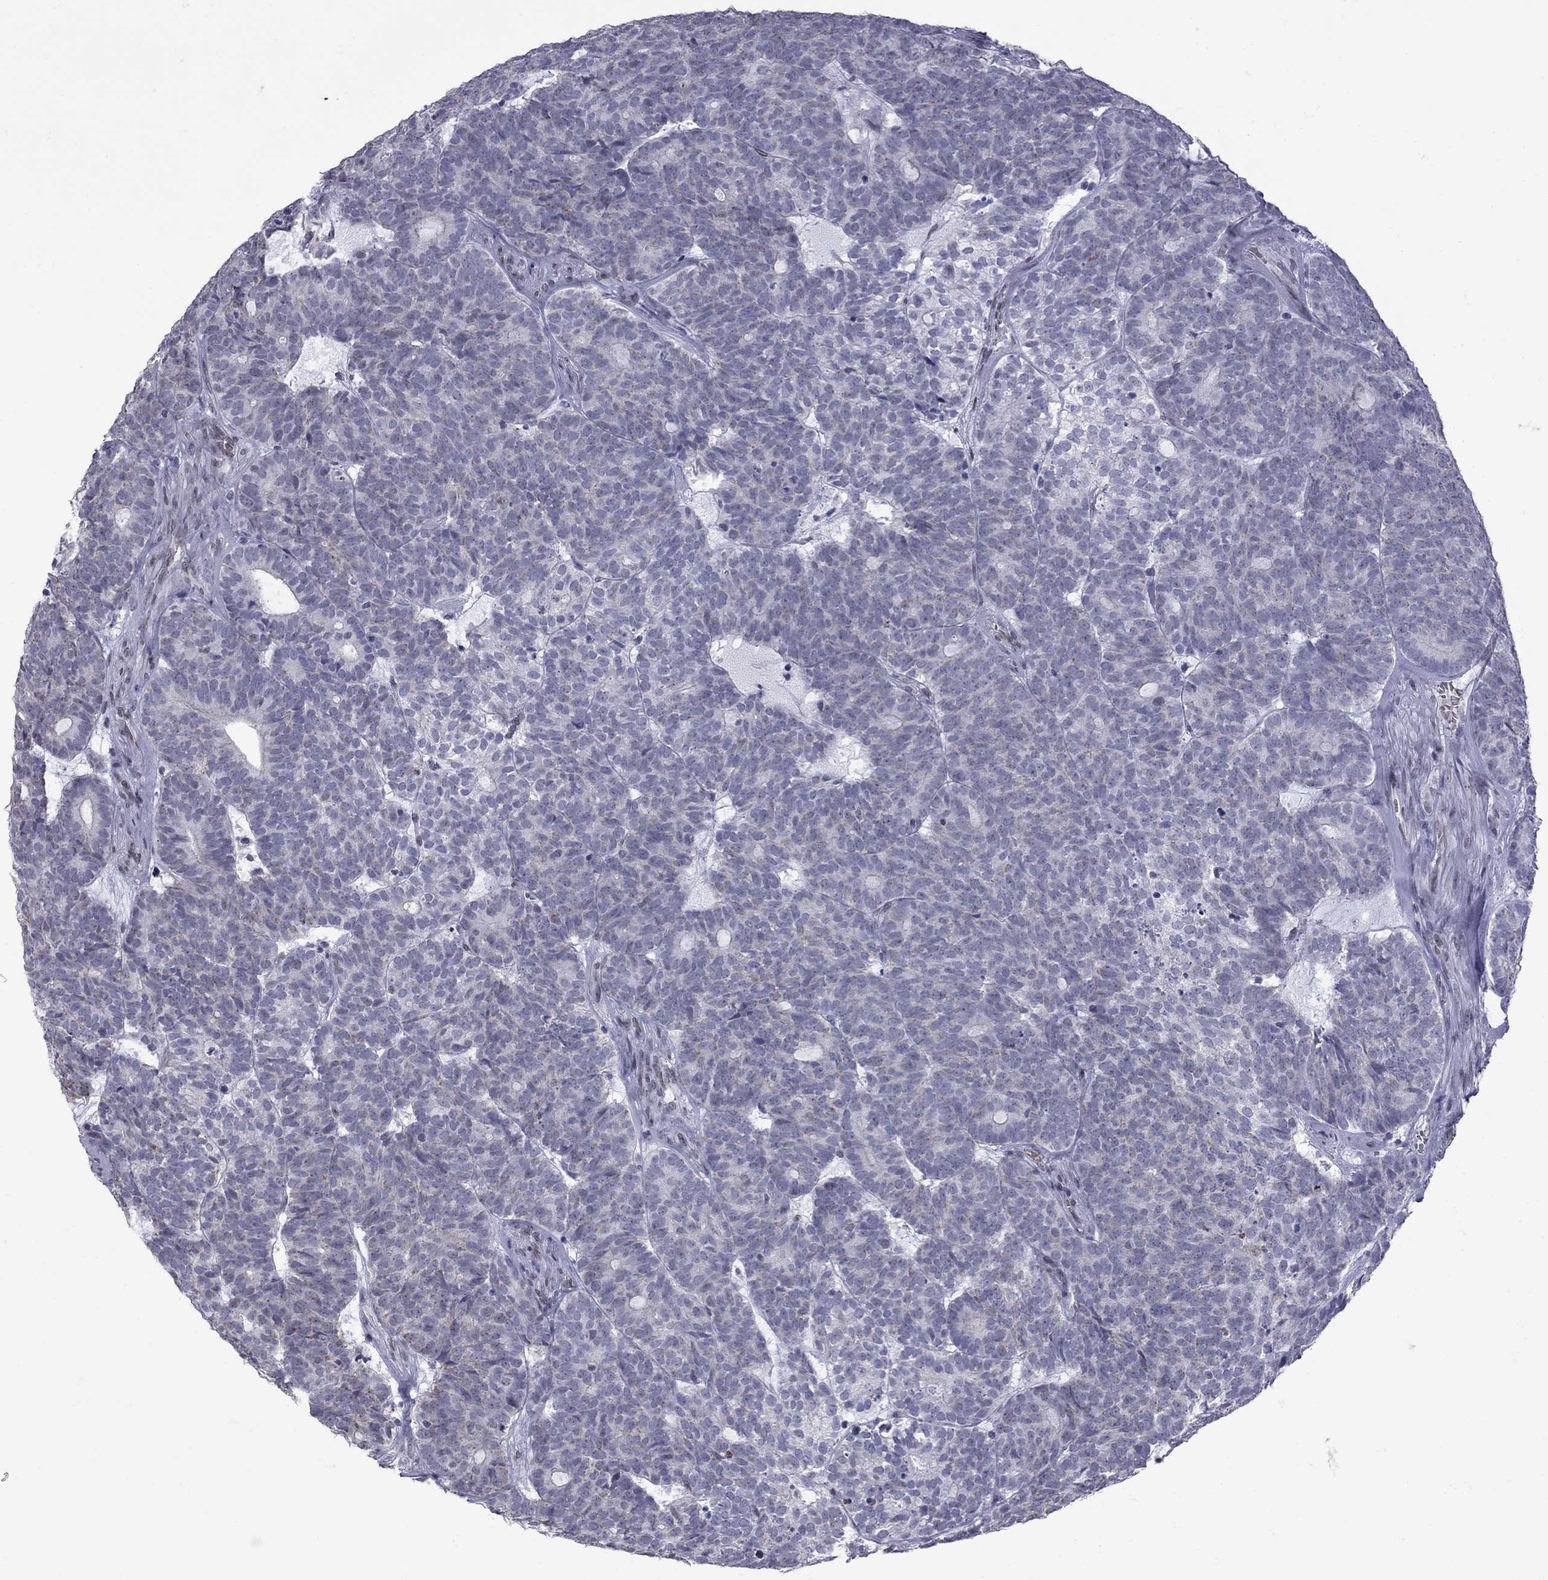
{"staining": {"intensity": "weak", "quantity": "<25%", "location": "cytoplasmic/membranous"}, "tissue": "head and neck cancer", "cell_type": "Tumor cells", "image_type": "cancer", "snomed": [{"axis": "morphology", "description": "Adenocarcinoma, NOS"}, {"axis": "topography", "description": "Head-Neck"}], "caption": "This is an IHC photomicrograph of adenocarcinoma (head and neck). There is no positivity in tumor cells.", "gene": "CLTCL1", "patient": {"sex": "female", "age": 81}}